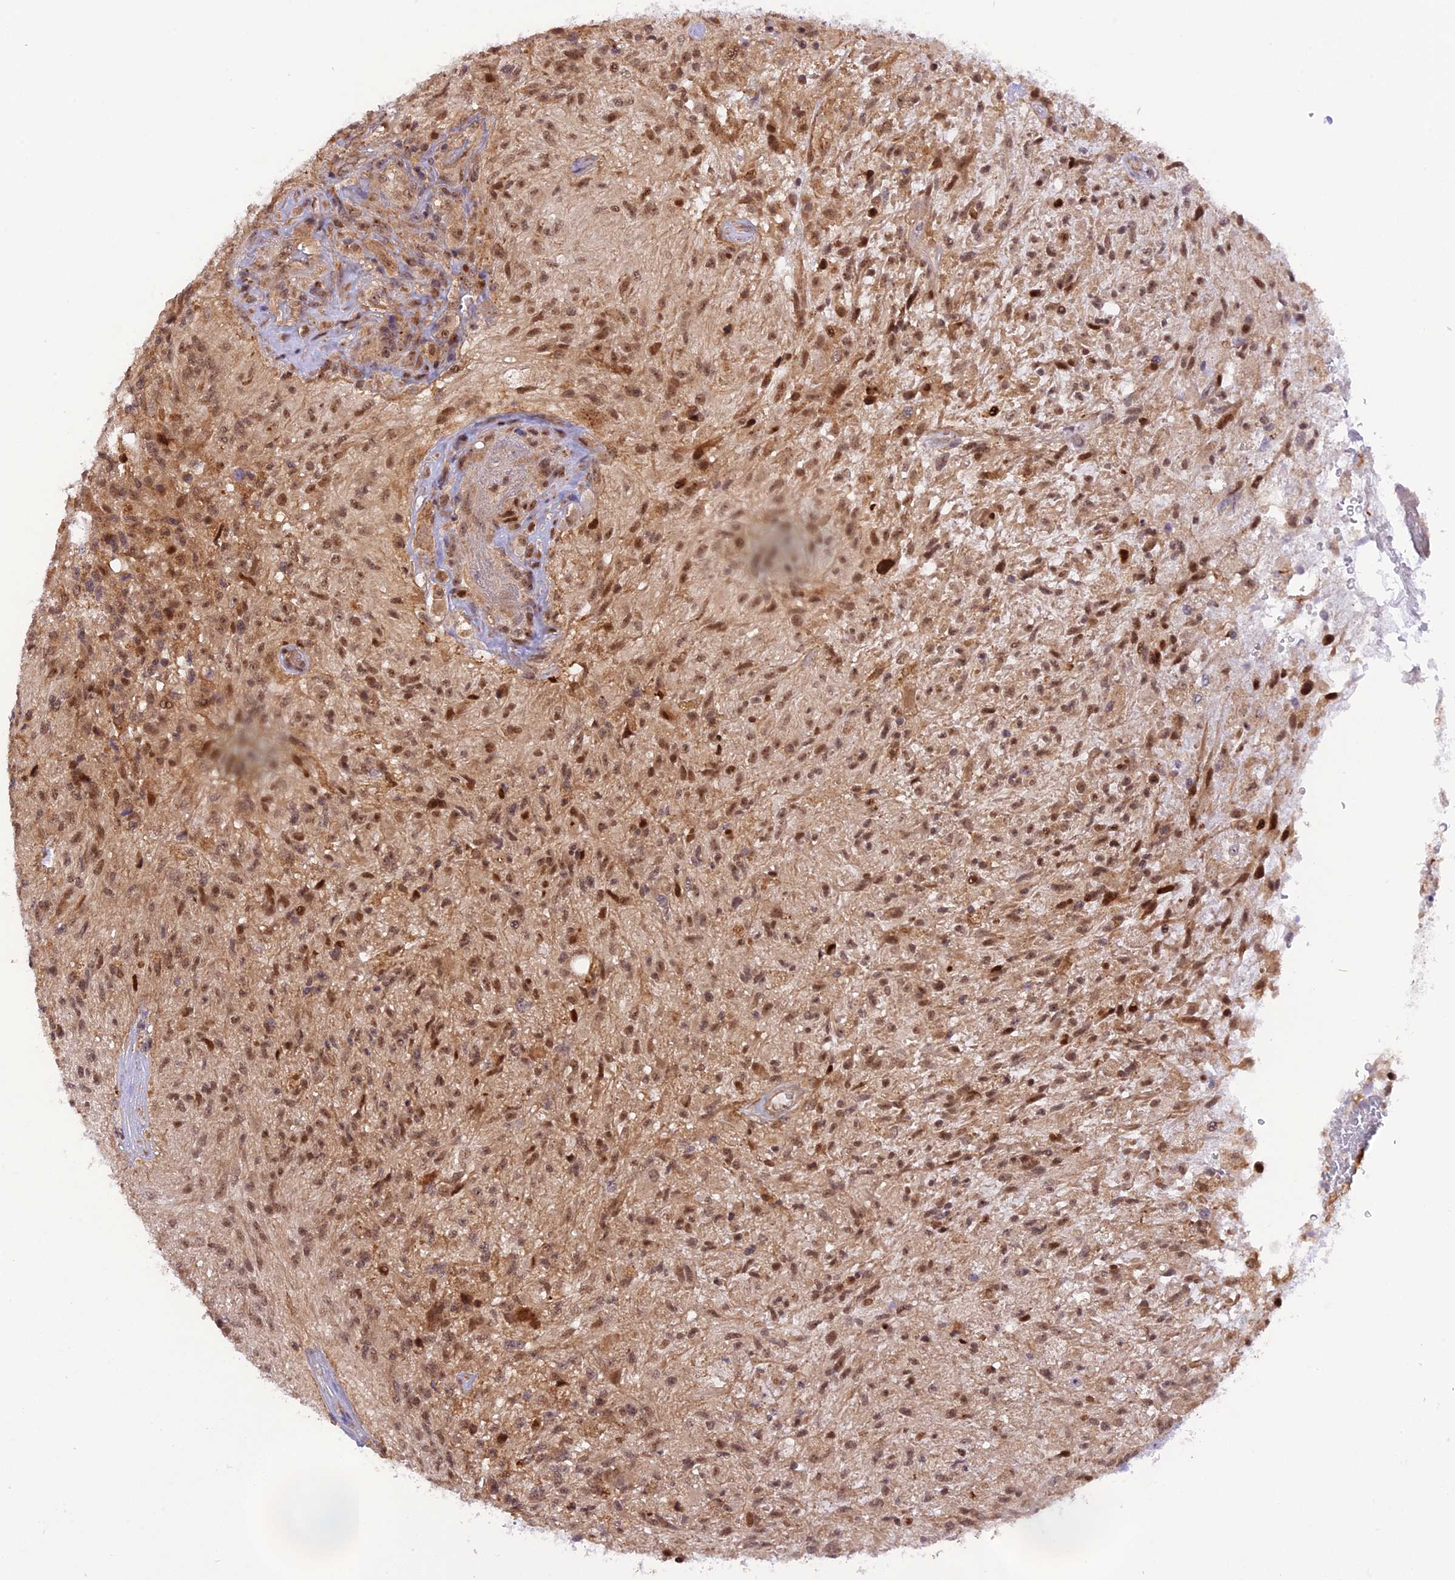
{"staining": {"intensity": "moderate", "quantity": ">75%", "location": "nuclear"}, "tissue": "glioma", "cell_type": "Tumor cells", "image_type": "cancer", "snomed": [{"axis": "morphology", "description": "Glioma, malignant, High grade"}, {"axis": "topography", "description": "Brain"}], "caption": "An image of human glioma stained for a protein reveals moderate nuclear brown staining in tumor cells.", "gene": "SAMD4A", "patient": {"sex": "male", "age": 56}}